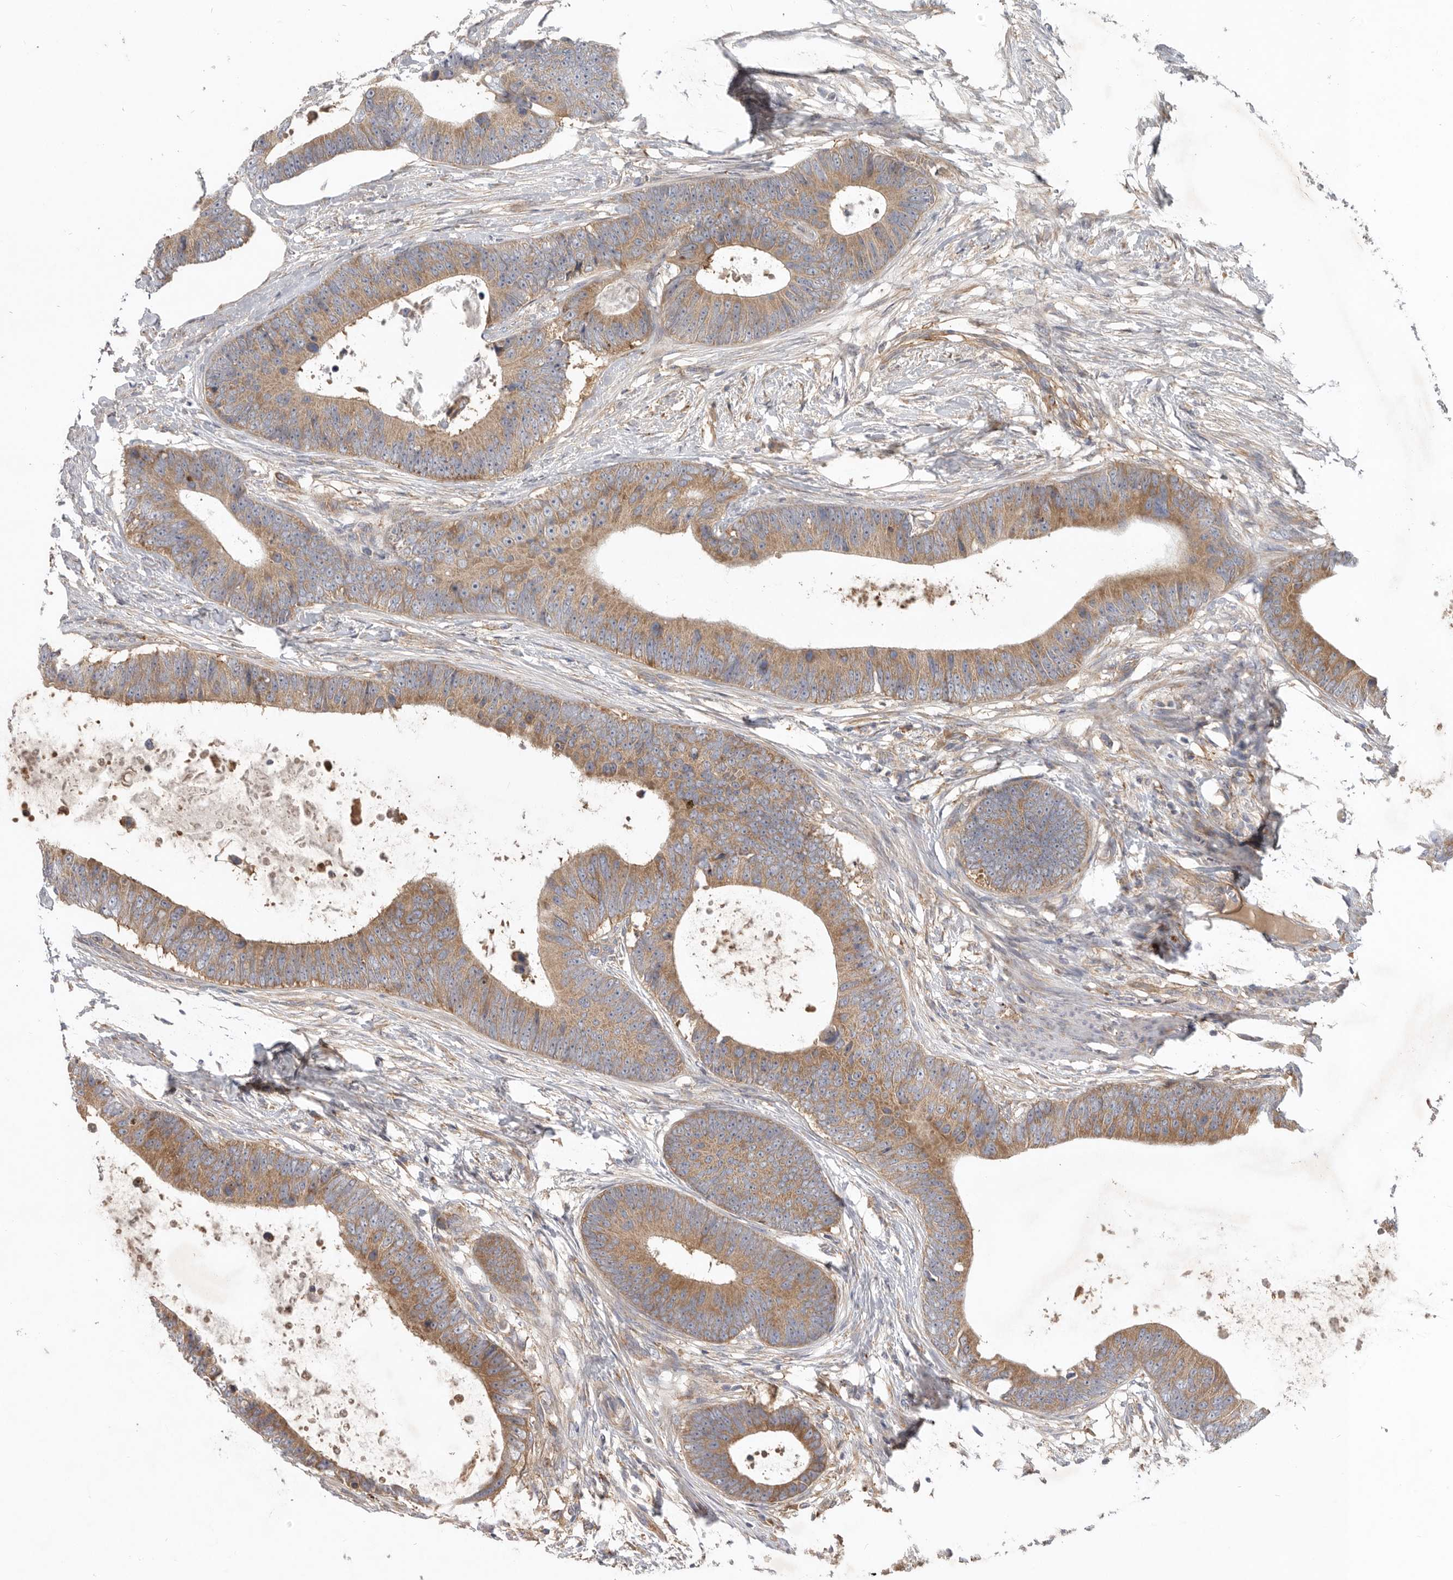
{"staining": {"intensity": "moderate", "quantity": ">75%", "location": "cytoplasmic/membranous"}, "tissue": "colorectal cancer", "cell_type": "Tumor cells", "image_type": "cancer", "snomed": [{"axis": "morphology", "description": "Adenocarcinoma, NOS"}, {"axis": "topography", "description": "Colon"}], "caption": "The immunohistochemical stain highlights moderate cytoplasmic/membranous positivity in tumor cells of colorectal cancer tissue.", "gene": "C1orf109", "patient": {"sex": "male", "age": 56}}